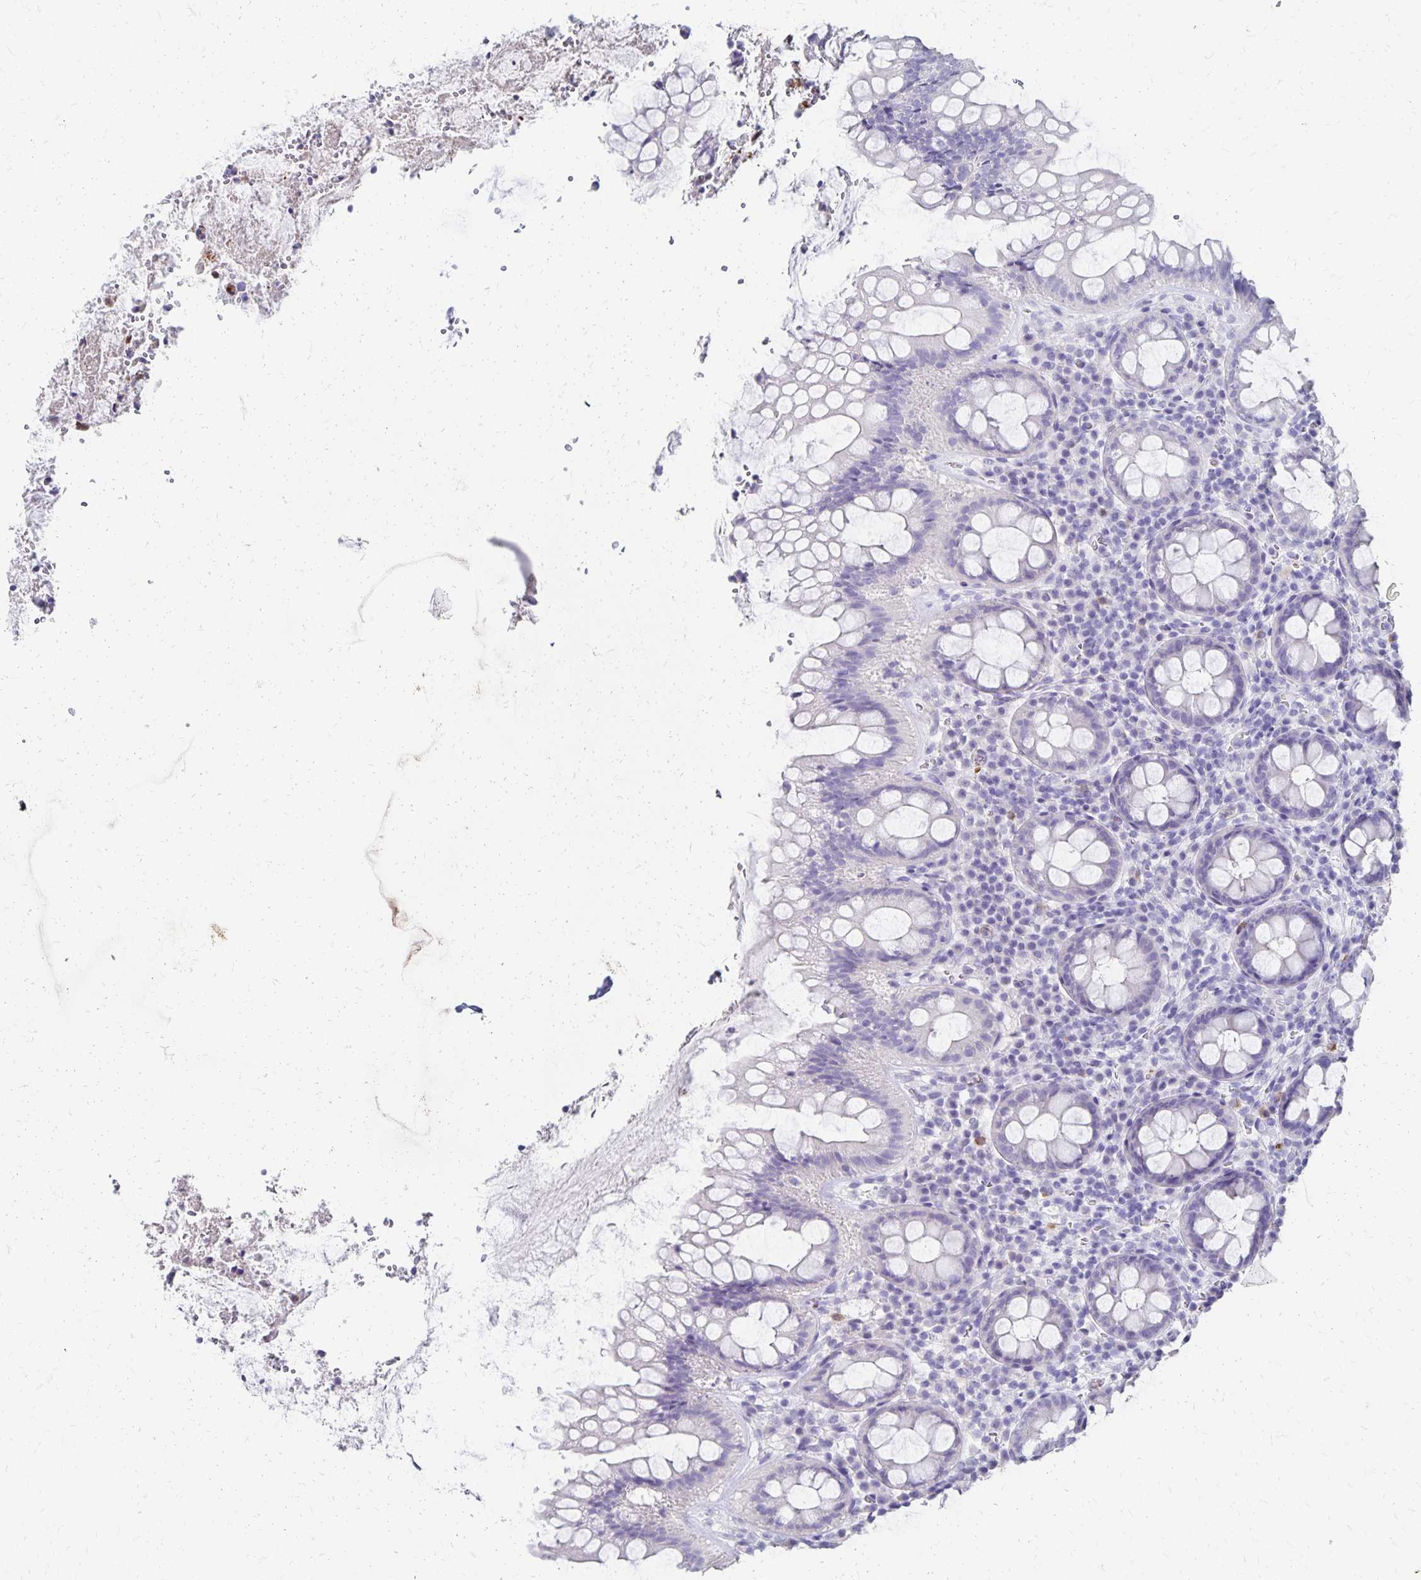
{"staining": {"intensity": "negative", "quantity": "none", "location": "none"}, "tissue": "rectum", "cell_type": "Glandular cells", "image_type": "normal", "snomed": [{"axis": "morphology", "description": "Normal tissue, NOS"}, {"axis": "topography", "description": "Rectum"}], "caption": "Photomicrograph shows no protein expression in glandular cells of unremarkable rectum.", "gene": "DYNLT4", "patient": {"sex": "female", "age": 69}}